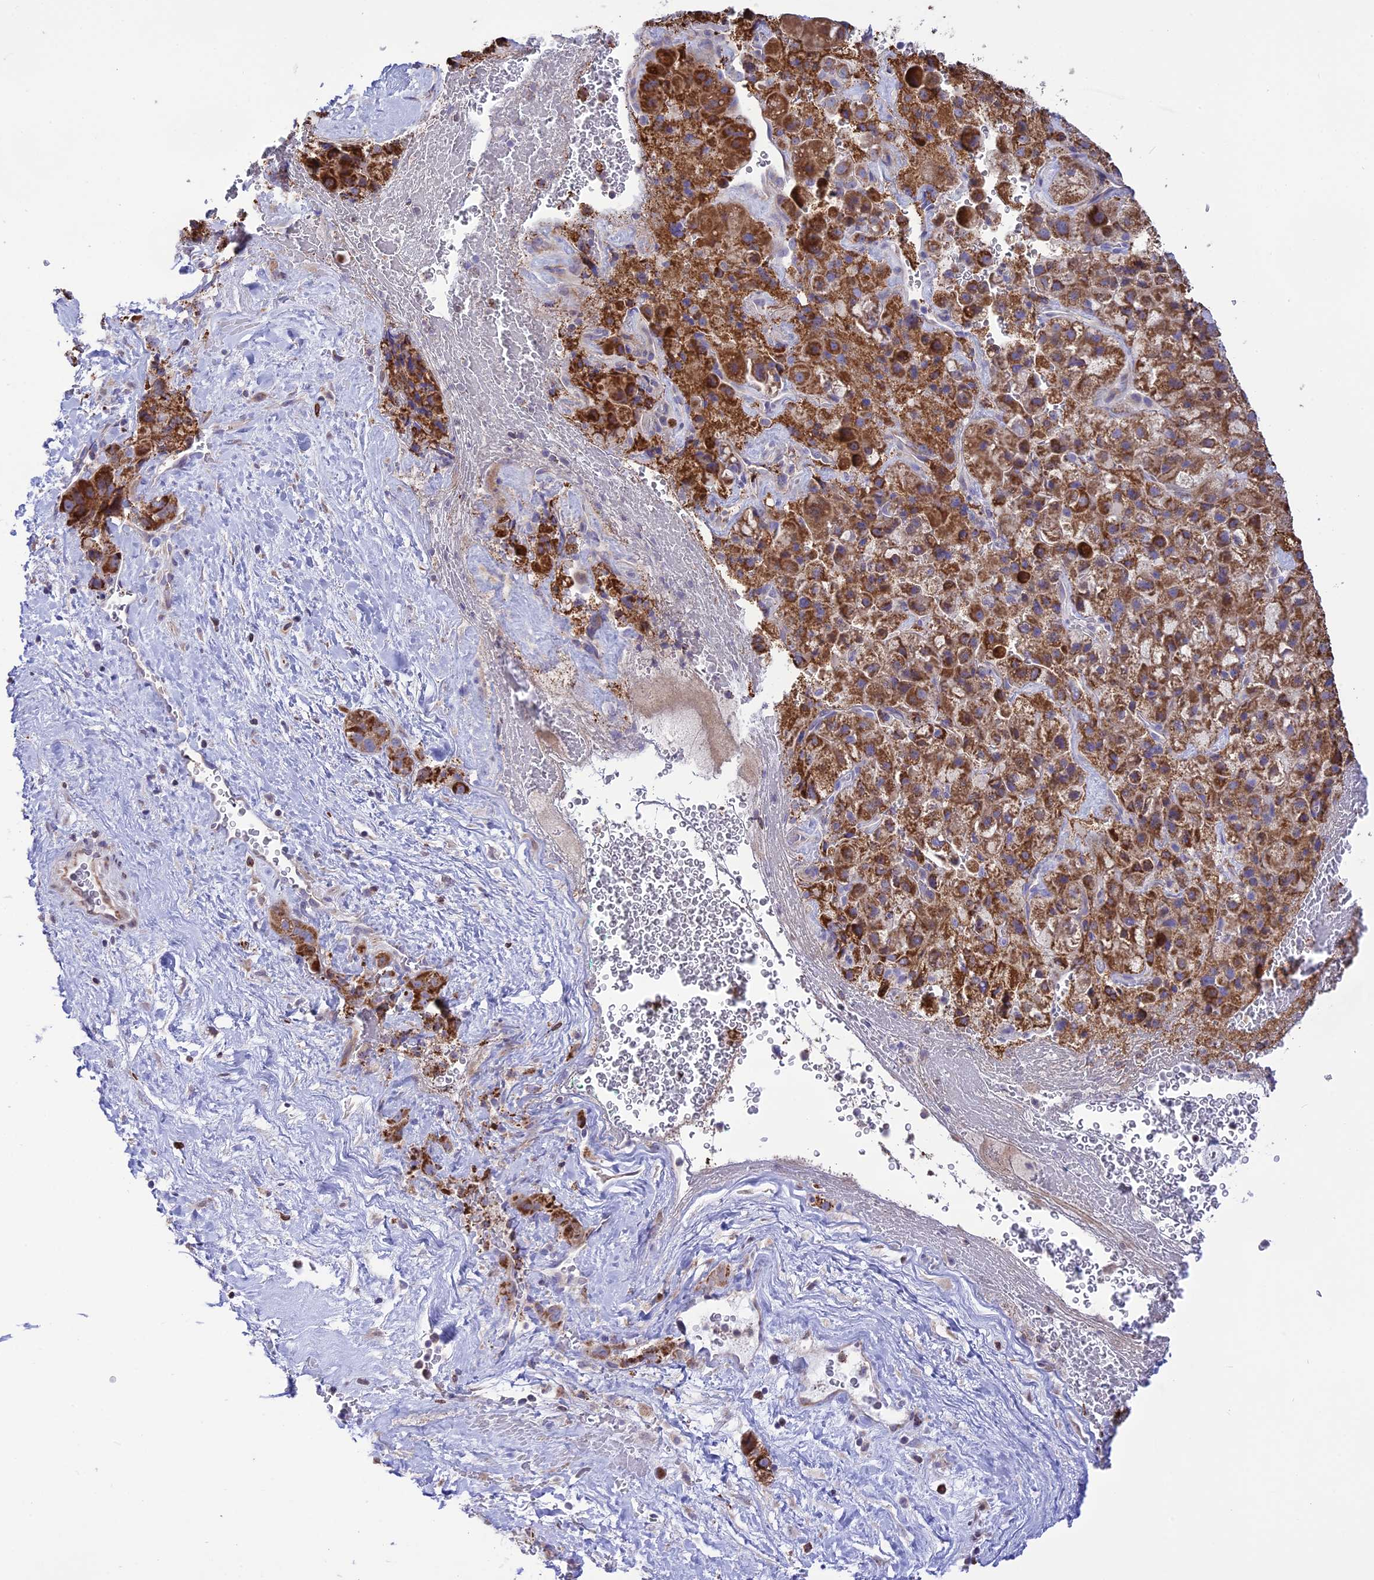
{"staining": {"intensity": "moderate", "quantity": ">75%", "location": "cytoplasmic/membranous"}, "tissue": "liver cancer", "cell_type": "Tumor cells", "image_type": "cancer", "snomed": [{"axis": "morphology", "description": "Normal tissue, NOS"}, {"axis": "morphology", "description": "Carcinoma, Hepatocellular, NOS"}, {"axis": "topography", "description": "Liver"}], "caption": "Immunohistochemistry (IHC) histopathology image of neoplastic tissue: human liver cancer (hepatocellular carcinoma) stained using IHC demonstrates medium levels of moderate protein expression localized specifically in the cytoplasmic/membranous of tumor cells, appearing as a cytoplasmic/membranous brown color.", "gene": "DOC2B", "patient": {"sex": "male", "age": 57}}